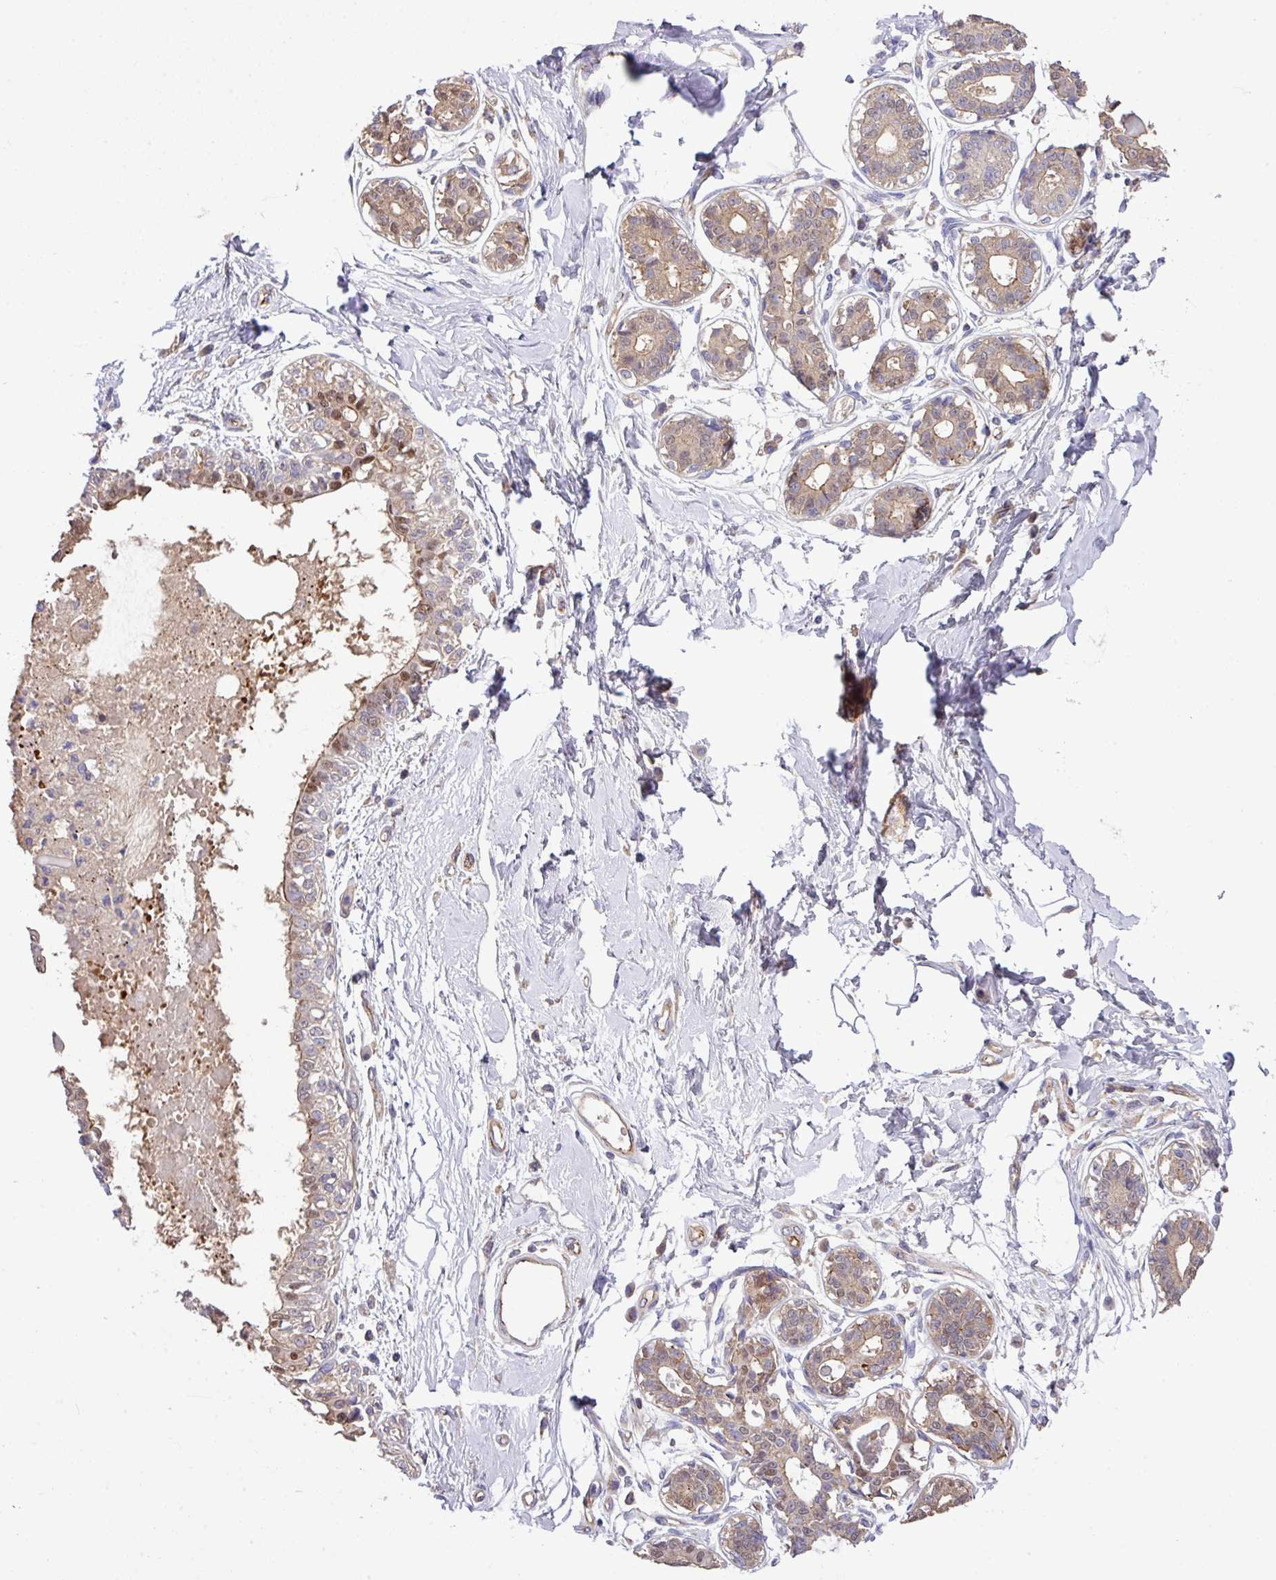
{"staining": {"intensity": "moderate", "quantity": ">75%", "location": "cytoplasmic/membranous"}, "tissue": "breast", "cell_type": "Glandular cells", "image_type": "normal", "snomed": [{"axis": "morphology", "description": "Normal tissue, NOS"}, {"axis": "topography", "description": "Breast"}], "caption": "Protein analysis of unremarkable breast exhibits moderate cytoplasmic/membranous positivity in about >75% of glandular cells. The staining was performed using DAB, with brown indicating positive protein expression. Nuclei are stained blue with hematoxylin.", "gene": "LRRC53", "patient": {"sex": "female", "age": 45}}